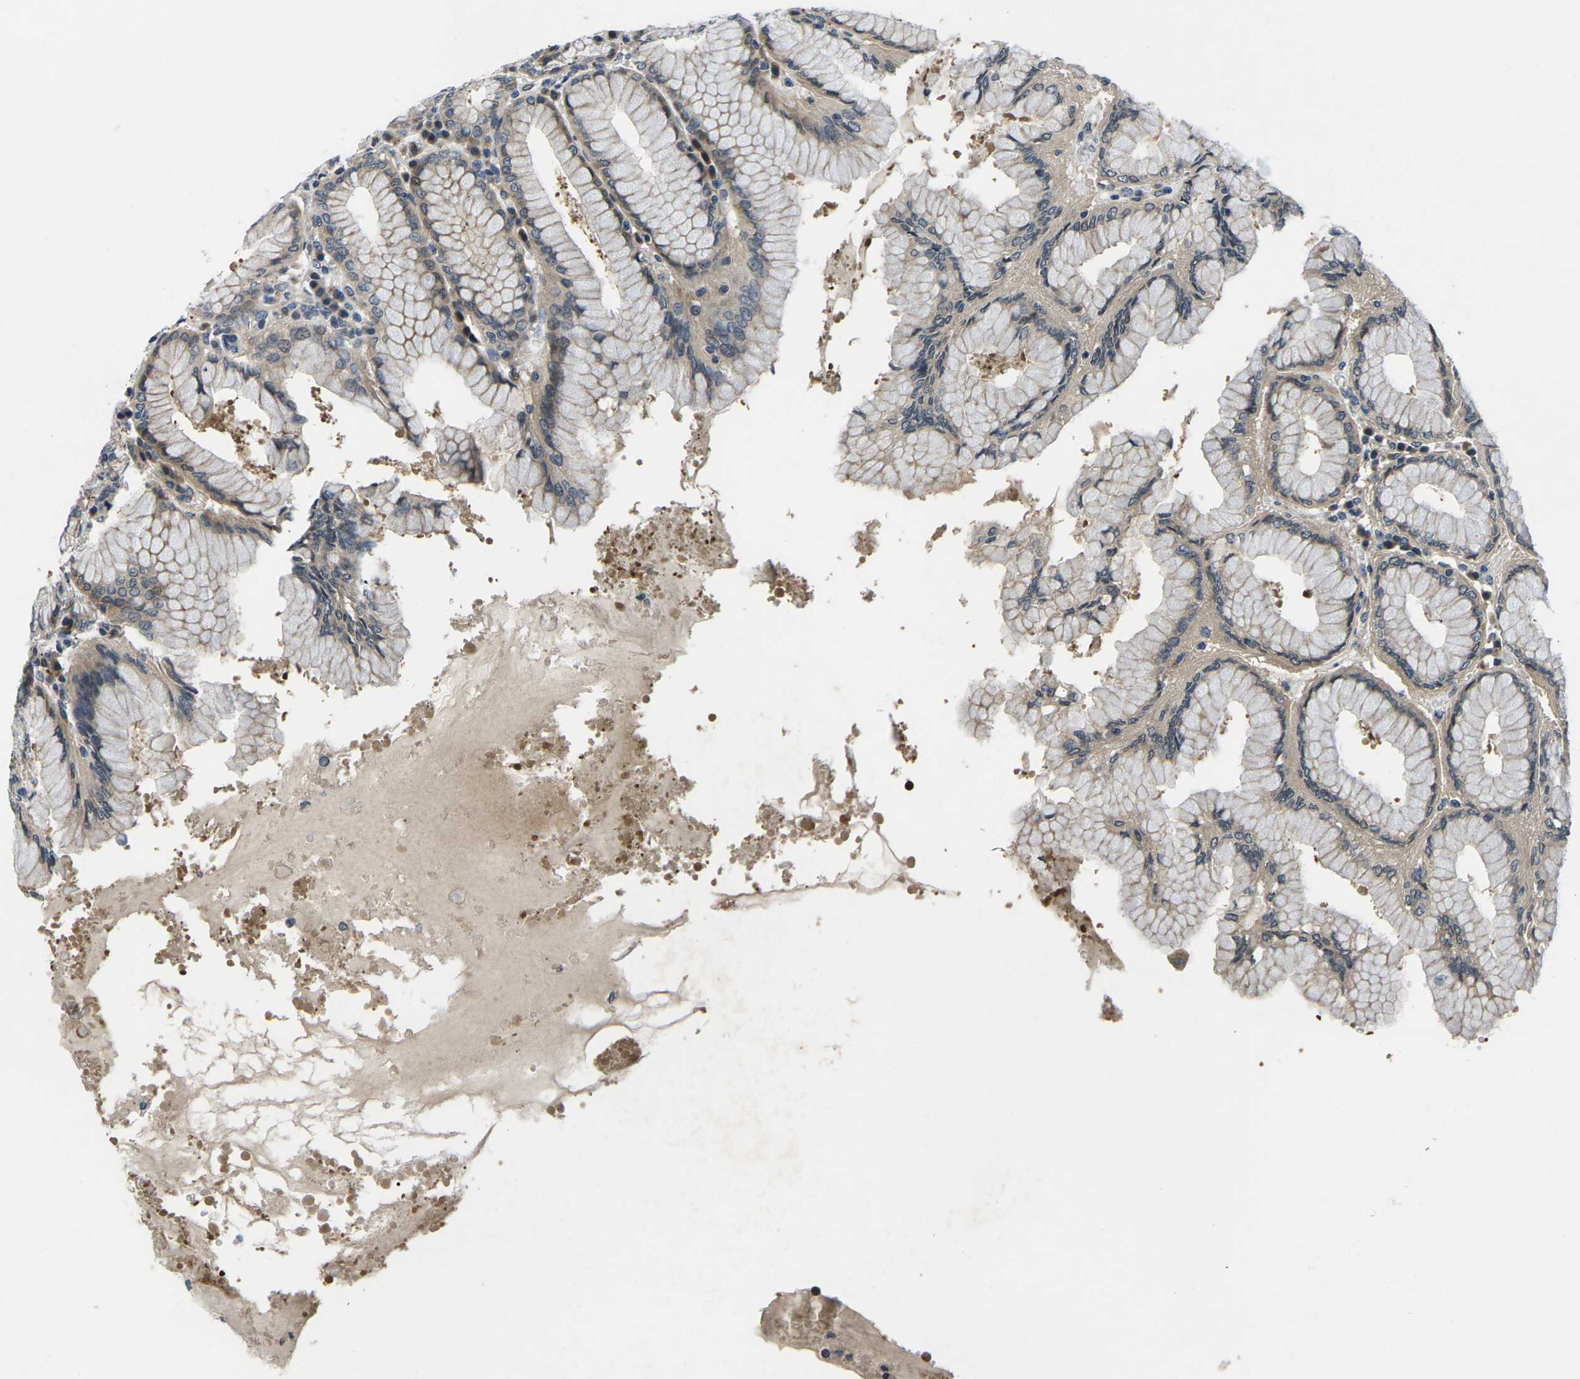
{"staining": {"intensity": "moderate", "quantity": "25%-75%", "location": "cytoplasmic/membranous"}, "tissue": "stomach", "cell_type": "Glandular cells", "image_type": "normal", "snomed": [{"axis": "morphology", "description": "Normal tissue, NOS"}, {"axis": "topography", "description": "Stomach"}, {"axis": "topography", "description": "Stomach, lower"}], "caption": "An immunohistochemistry image of unremarkable tissue is shown. Protein staining in brown shows moderate cytoplasmic/membranous positivity in stomach within glandular cells.", "gene": "SNX10", "patient": {"sex": "female", "age": 56}}